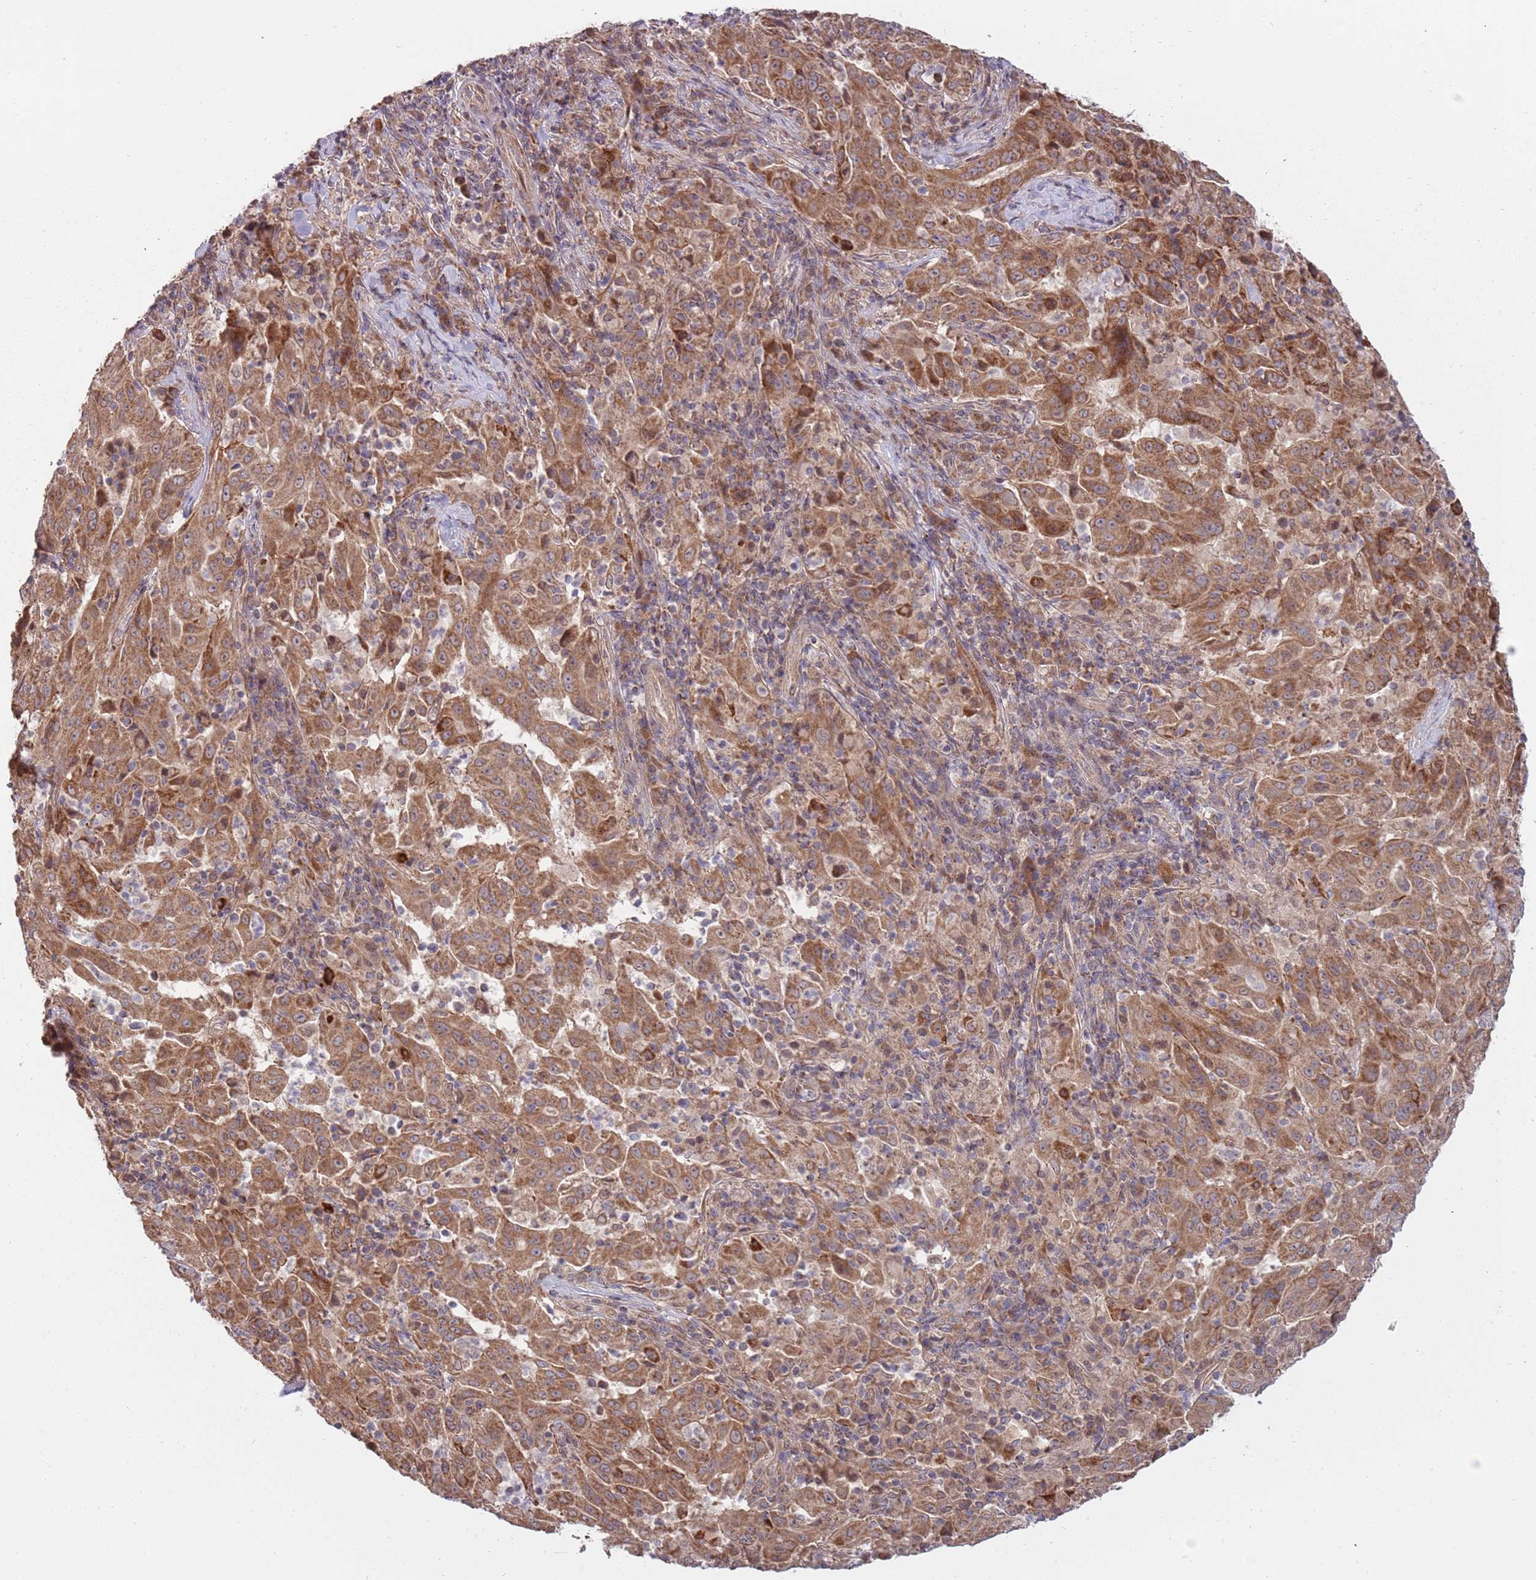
{"staining": {"intensity": "moderate", "quantity": ">75%", "location": "cytoplasmic/membranous"}, "tissue": "pancreatic cancer", "cell_type": "Tumor cells", "image_type": "cancer", "snomed": [{"axis": "morphology", "description": "Adenocarcinoma, NOS"}, {"axis": "topography", "description": "Pancreas"}], "caption": "High-power microscopy captured an IHC photomicrograph of pancreatic cancer, revealing moderate cytoplasmic/membranous expression in about >75% of tumor cells. (brown staining indicates protein expression, while blue staining denotes nuclei).", "gene": "RNF181", "patient": {"sex": "male", "age": 63}}